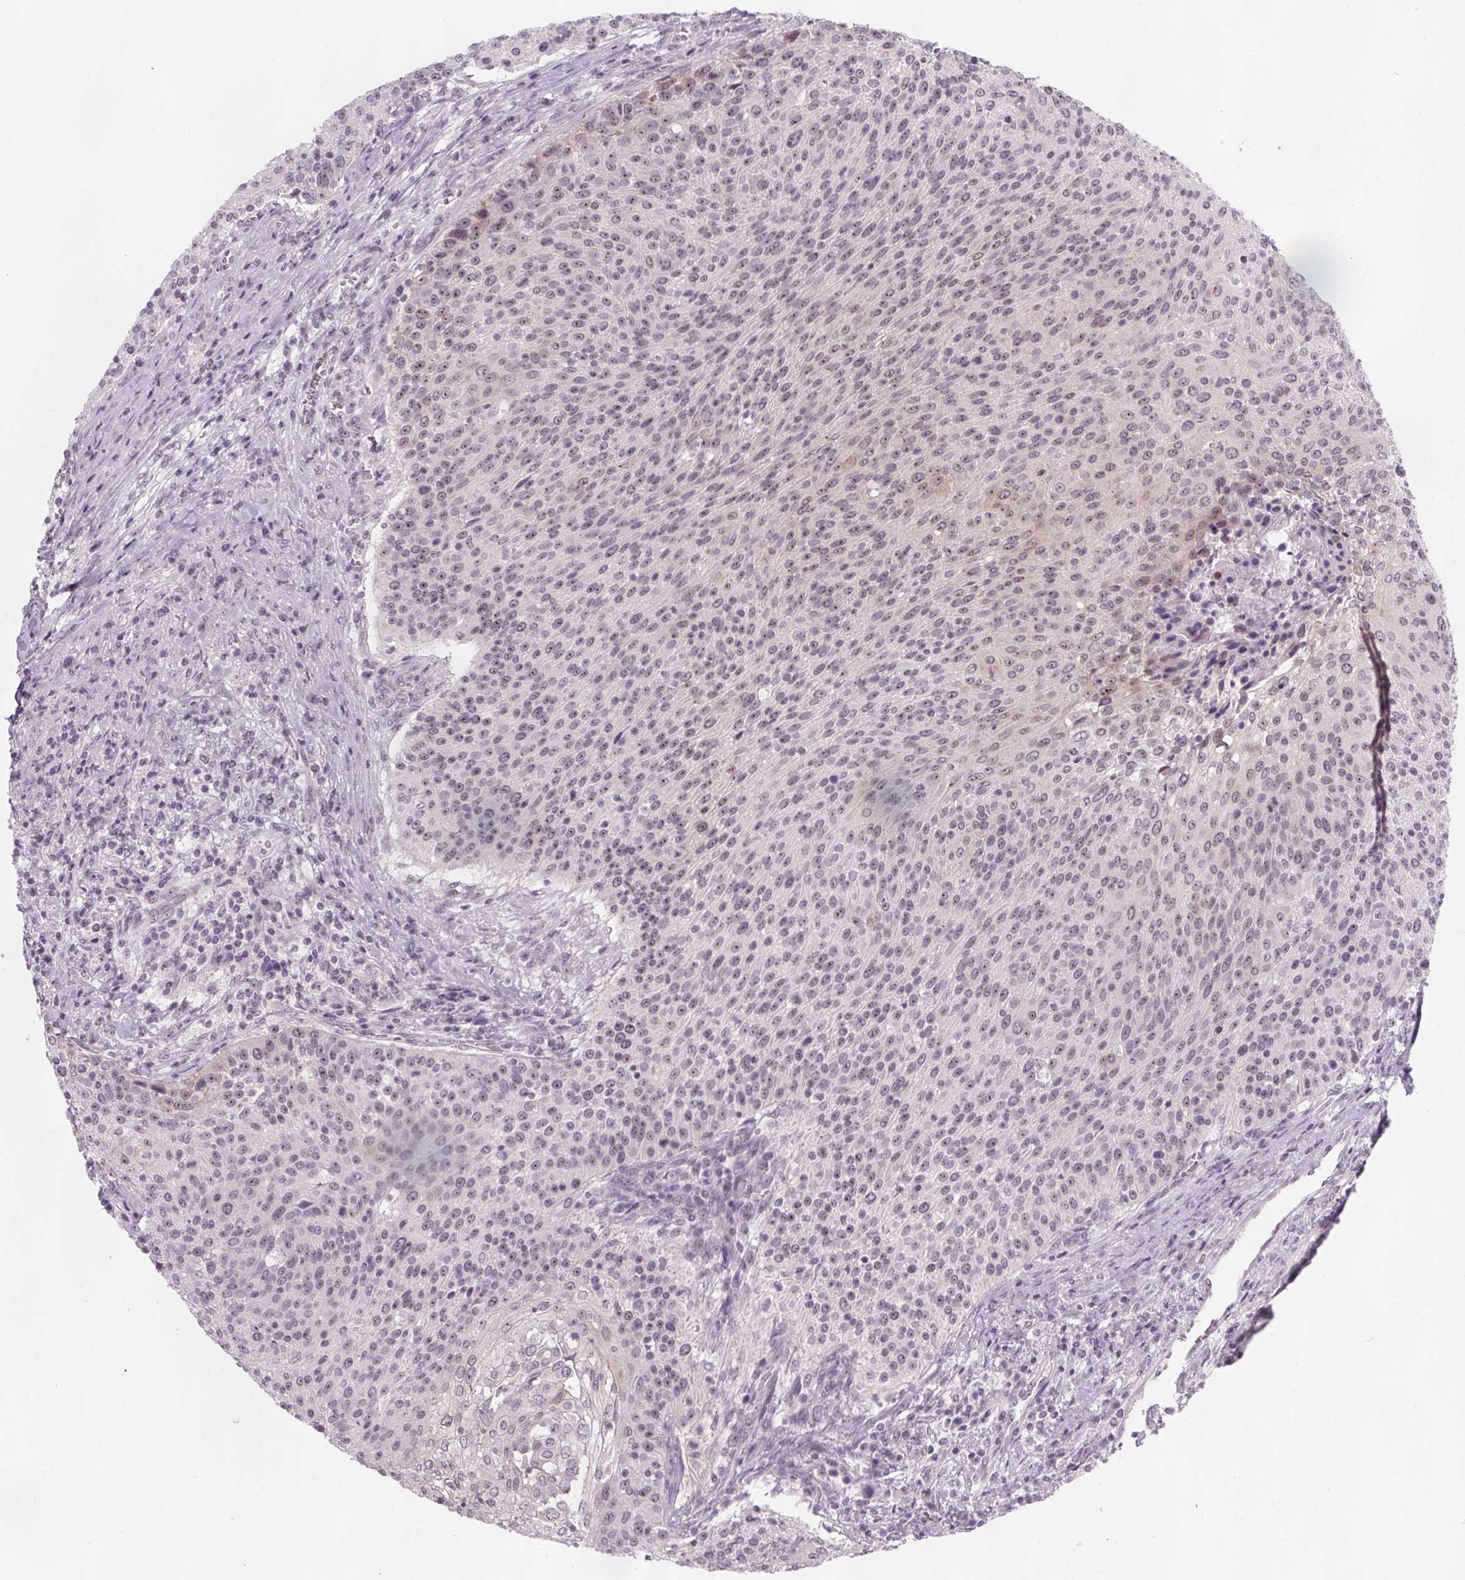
{"staining": {"intensity": "weak", "quantity": "25%-75%", "location": "nuclear"}, "tissue": "cervical cancer", "cell_type": "Tumor cells", "image_type": "cancer", "snomed": [{"axis": "morphology", "description": "Squamous cell carcinoma, NOS"}, {"axis": "topography", "description": "Cervix"}], "caption": "Squamous cell carcinoma (cervical) stained with immunohistochemistry (IHC) reveals weak nuclear expression in approximately 25%-75% of tumor cells. The staining is performed using DAB brown chromogen to label protein expression. The nuclei are counter-stained blue using hematoxylin.", "gene": "DNTTIP2", "patient": {"sex": "female", "age": 31}}